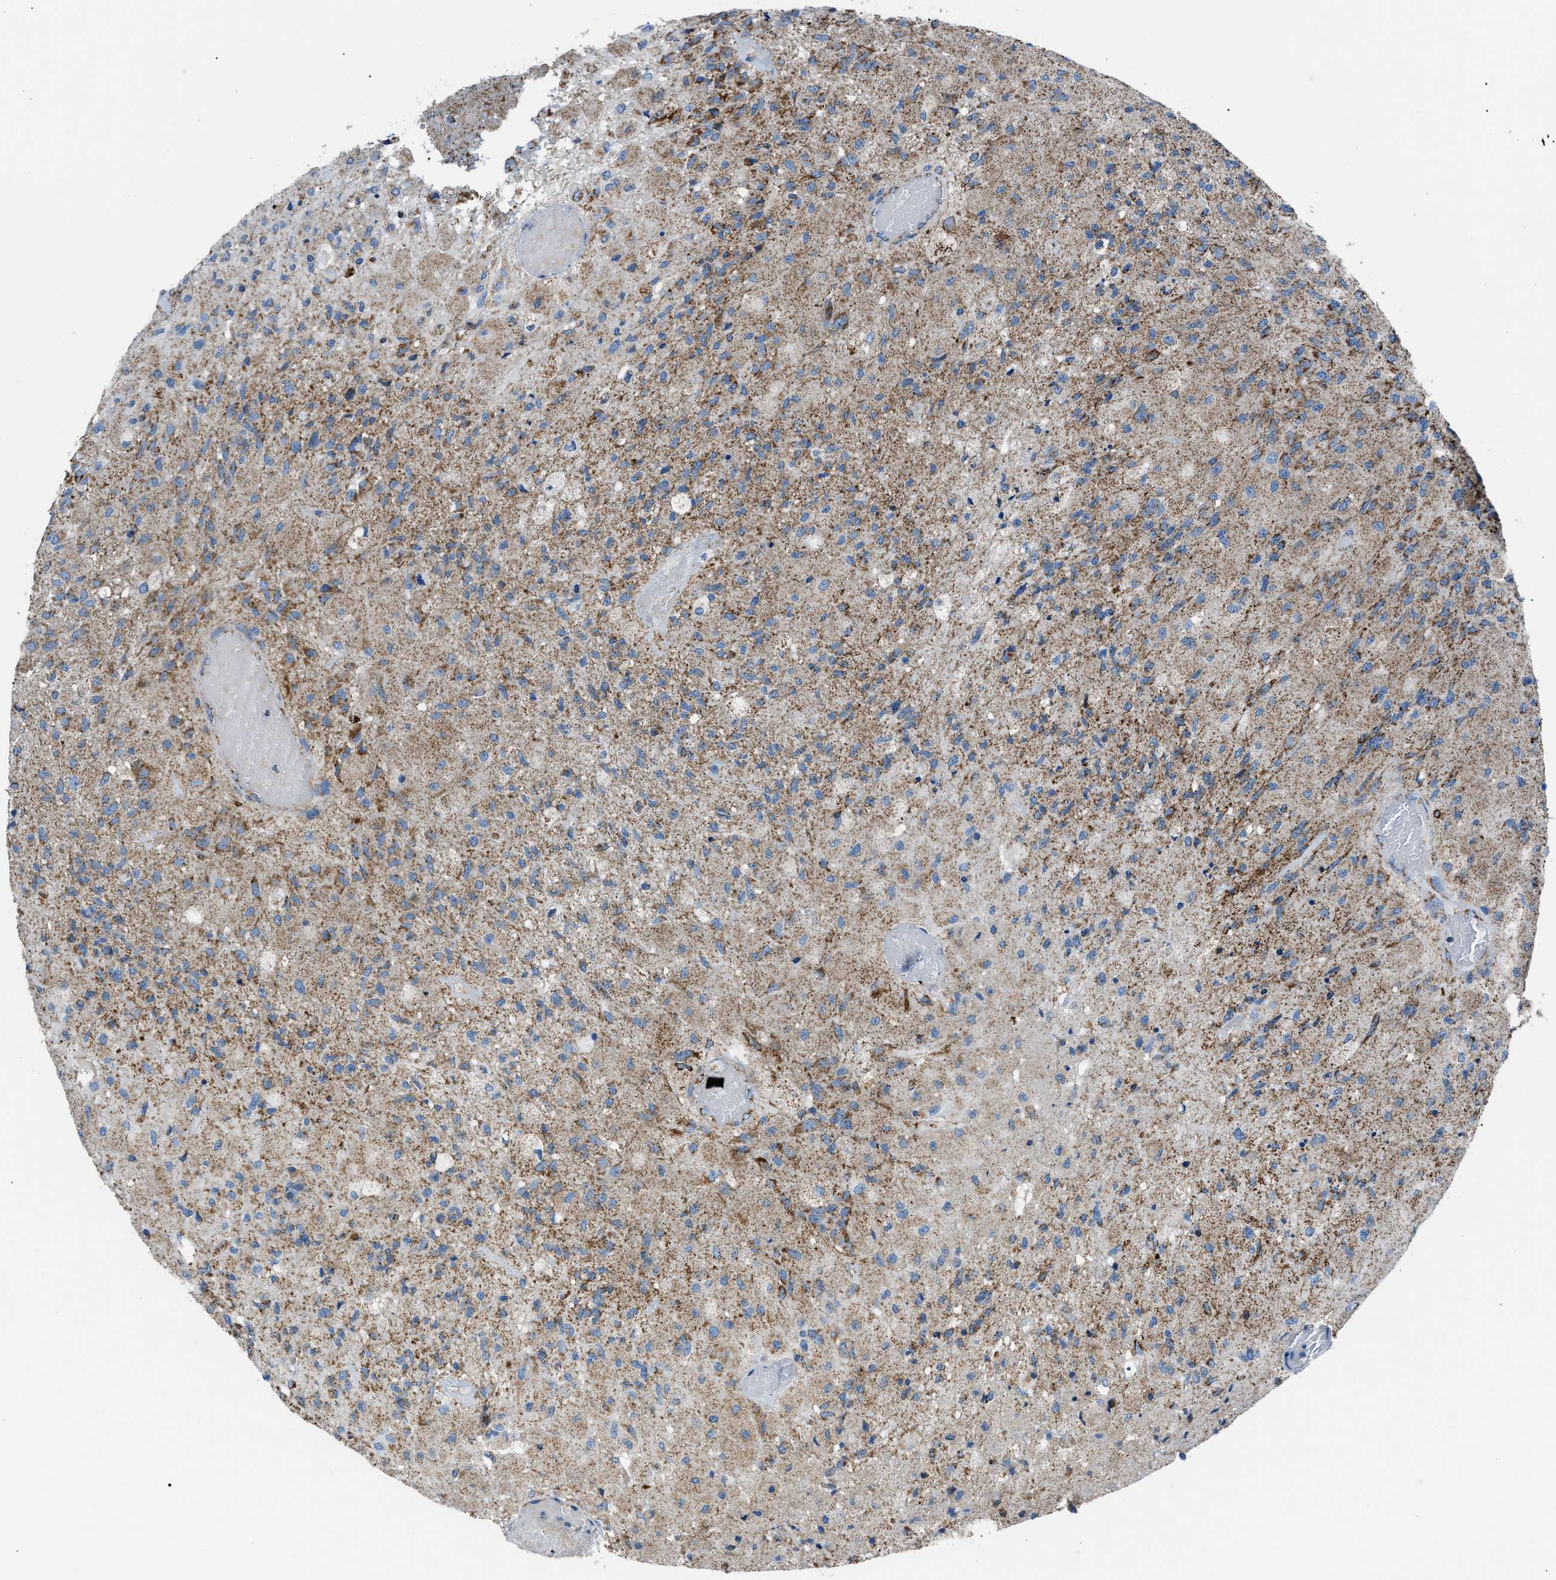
{"staining": {"intensity": "moderate", "quantity": ">75%", "location": "cytoplasmic/membranous"}, "tissue": "glioma", "cell_type": "Tumor cells", "image_type": "cancer", "snomed": [{"axis": "morphology", "description": "Normal tissue, NOS"}, {"axis": "morphology", "description": "Glioma, malignant, High grade"}, {"axis": "topography", "description": "Cerebral cortex"}], "caption": "Moderate cytoplasmic/membranous protein expression is present in approximately >75% of tumor cells in malignant glioma (high-grade). The staining was performed using DAB (3,3'-diaminobenzidine), with brown indicating positive protein expression. Nuclei are stained blue with hematoxylin.", "gene": "PHB2", "patient": {"sex": "male", "age": 77}}